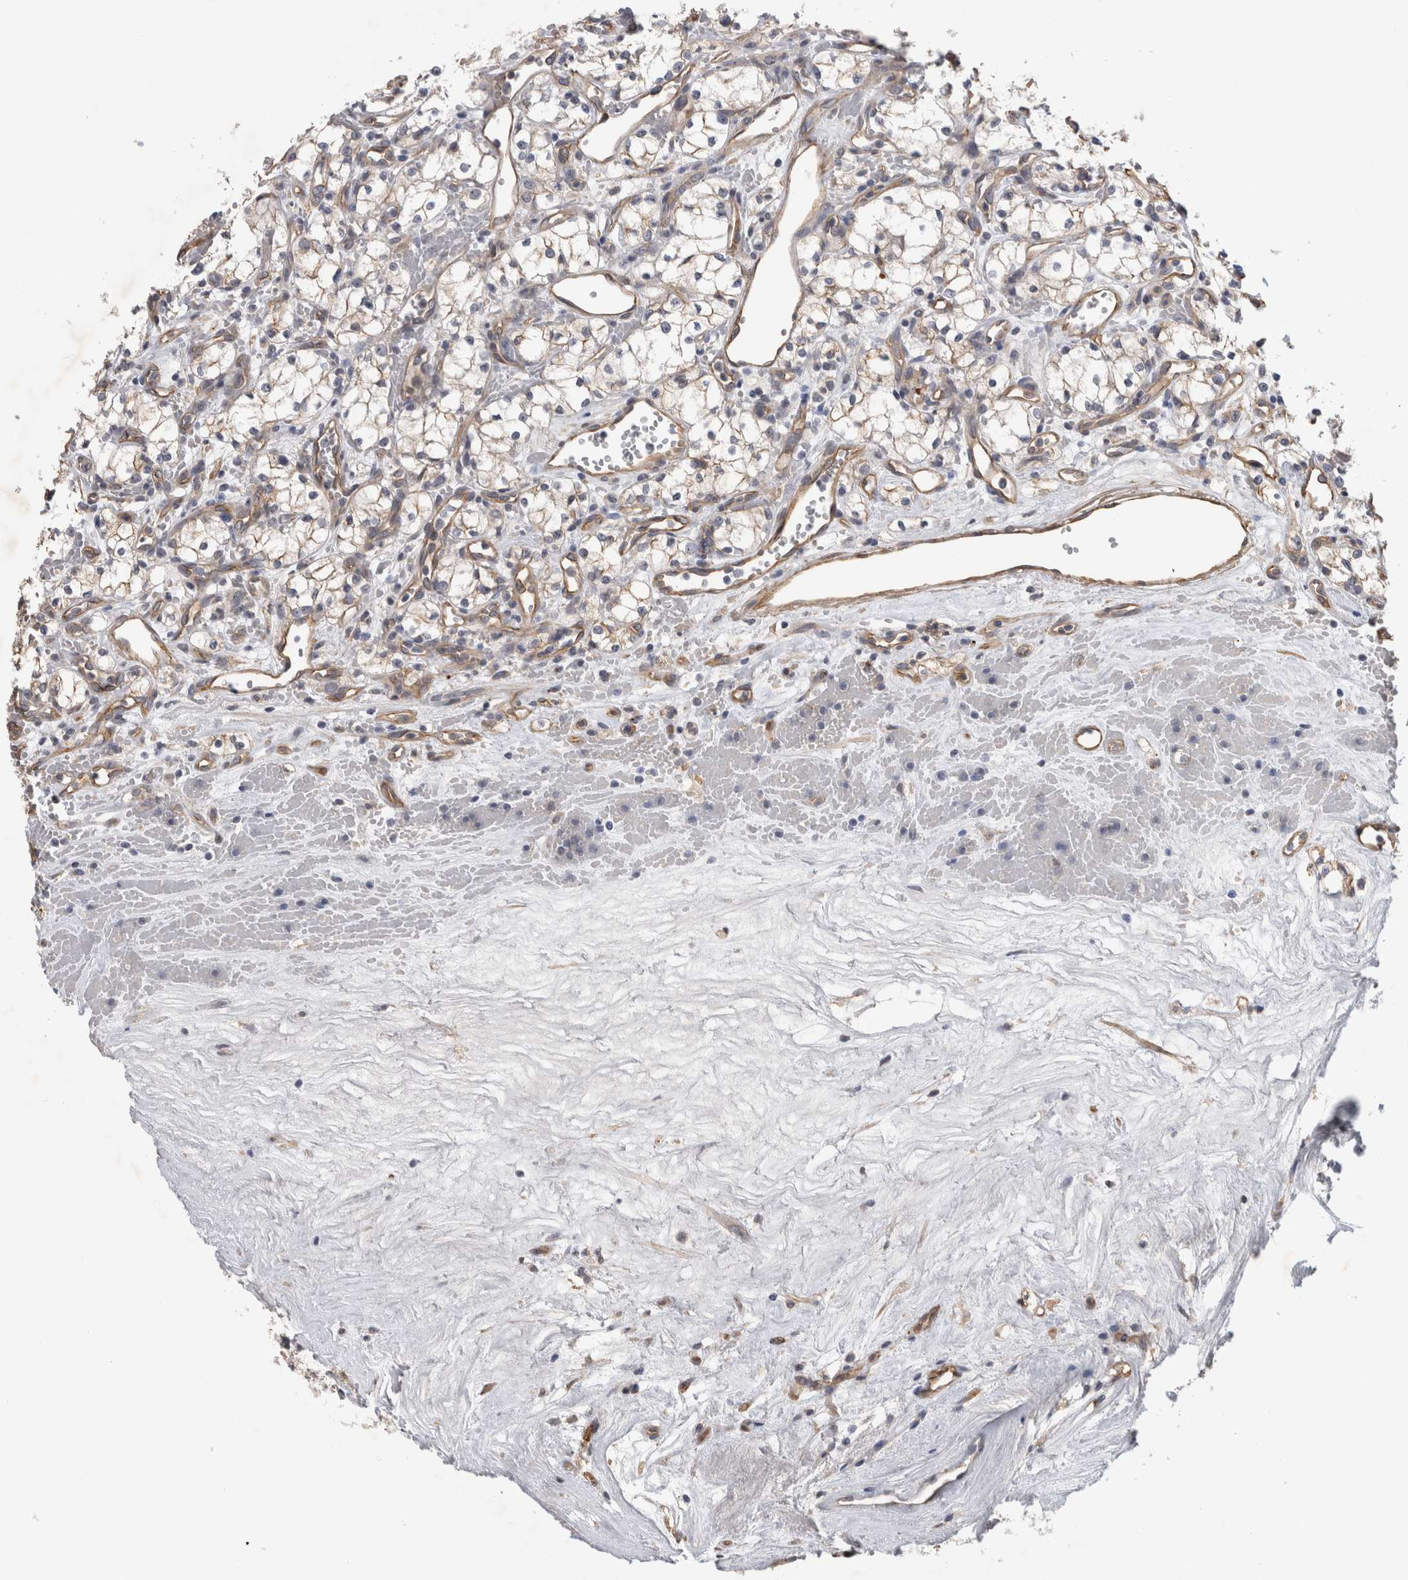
{"staining": {"intensity": "negative", "quantity": "none", "location": "none"}, "tissue": "renal cancer", "cell_type": "Tumor cells", "image_type": "cancer", "snomed": [{"axis": "morphology", "description": "Adenocarcinoma, NOS"}, {"axis": "topography", "description": "Kidney"}], "caption": "DAB immunohistochemical staining of adenocarcinoma (renal) displays no significant positivity in tumor cells.", "gene": "ANKFY1", "patient": {"sex": "male", "age": 59}}